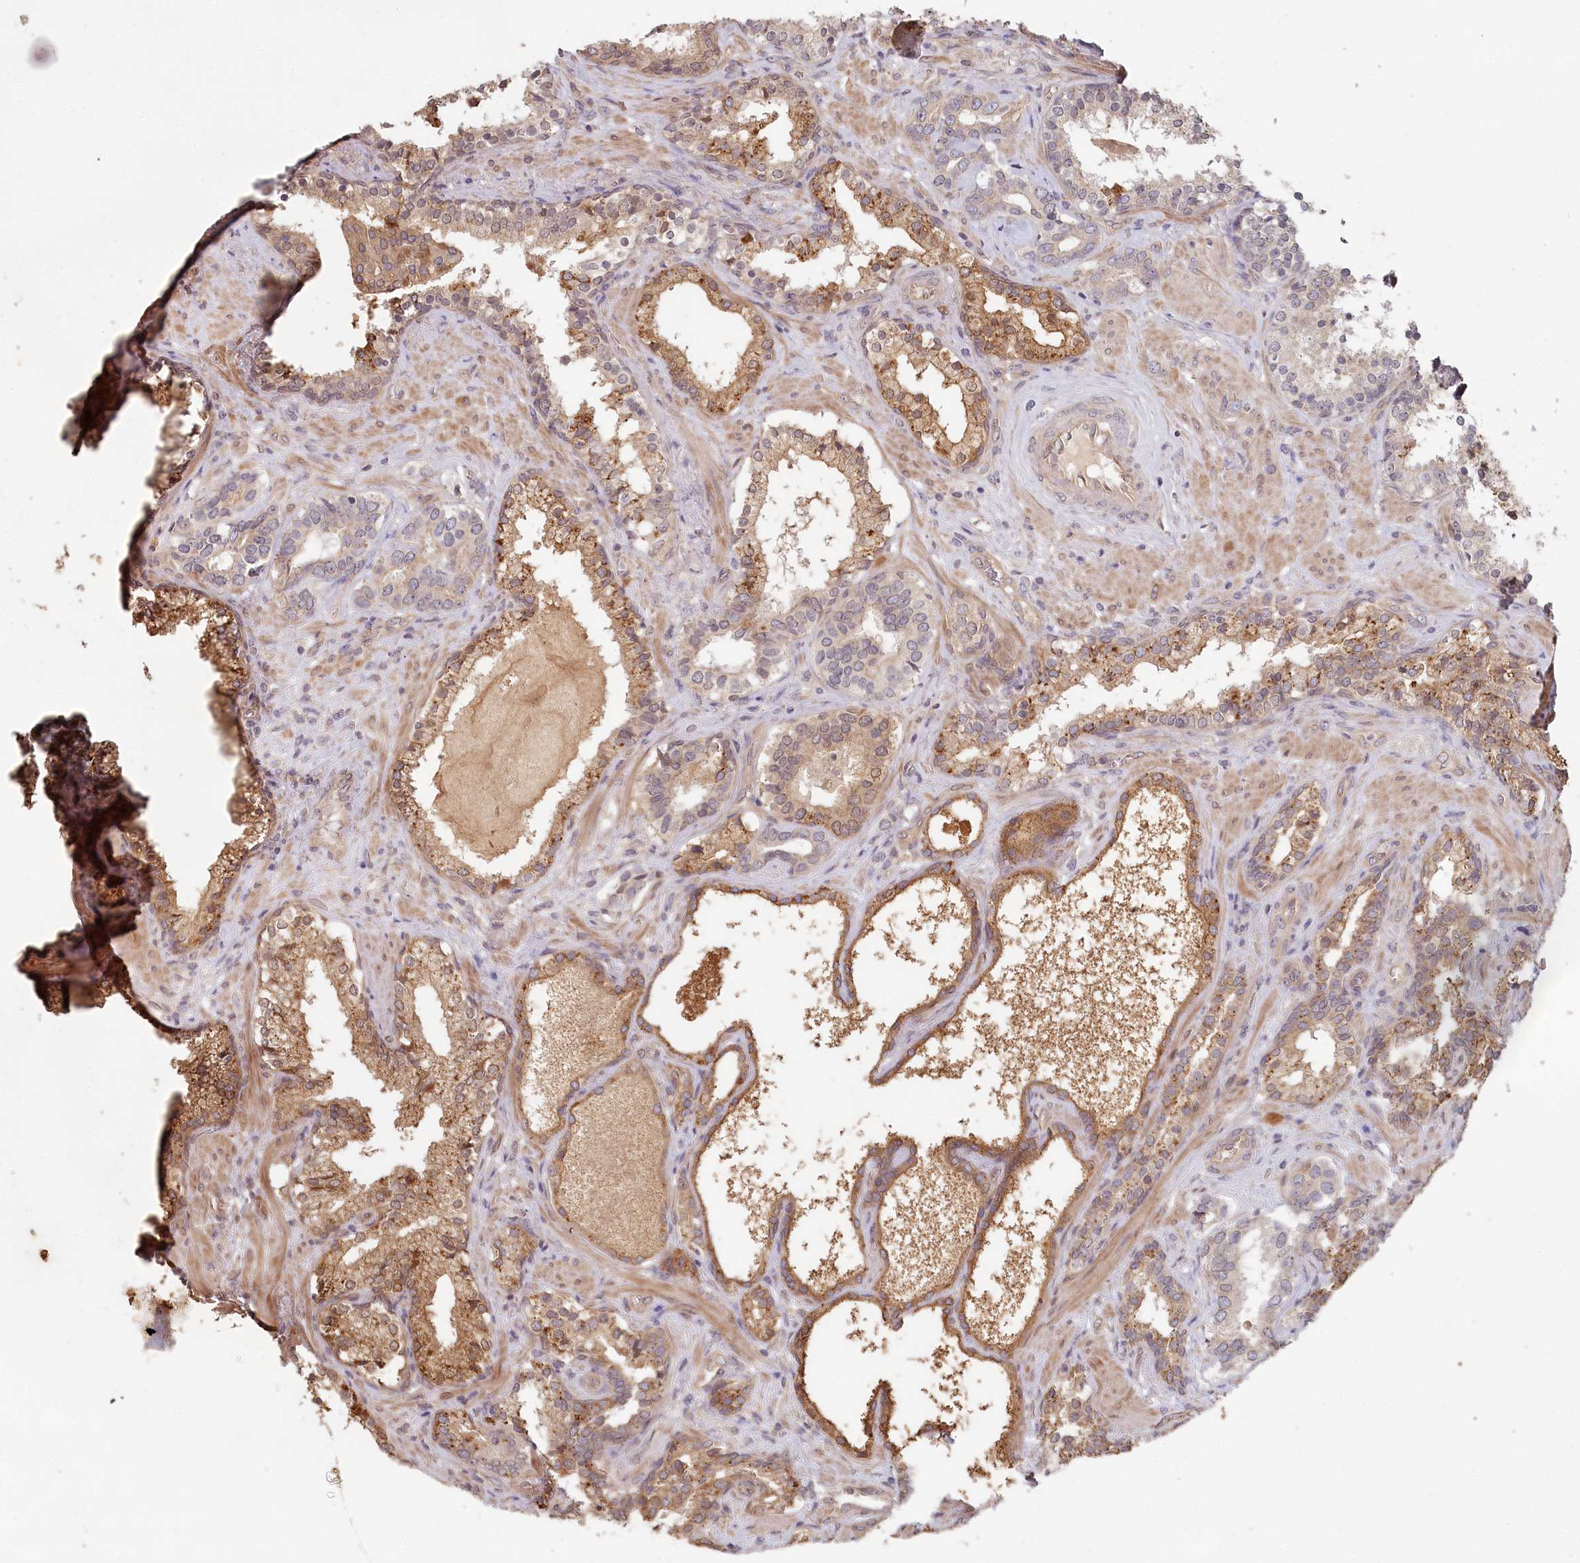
{"staining": {"intensity": "moderate", "quantity": "25%-75%", "location": "cytoplasmic/membranous"}, "tissue": "prostate cancer", "cell_type": "Tumor cells", "image_type": "cancer", "snomed": [{"axis": "morphology", "description": "Adenocarcinoma, High grade"}, {"axis": "topography", "description": "Prostate"}], "caption": "There is medium levels of moderate cytoplasmic/membranous expression in tumor cells of prostate cancer (high-grade adenocarcinoma), as demonstrated by immunohistochemical staining (brown color).", "gene": "TCHP", "patient": {"sex": "male", "age": 58}}